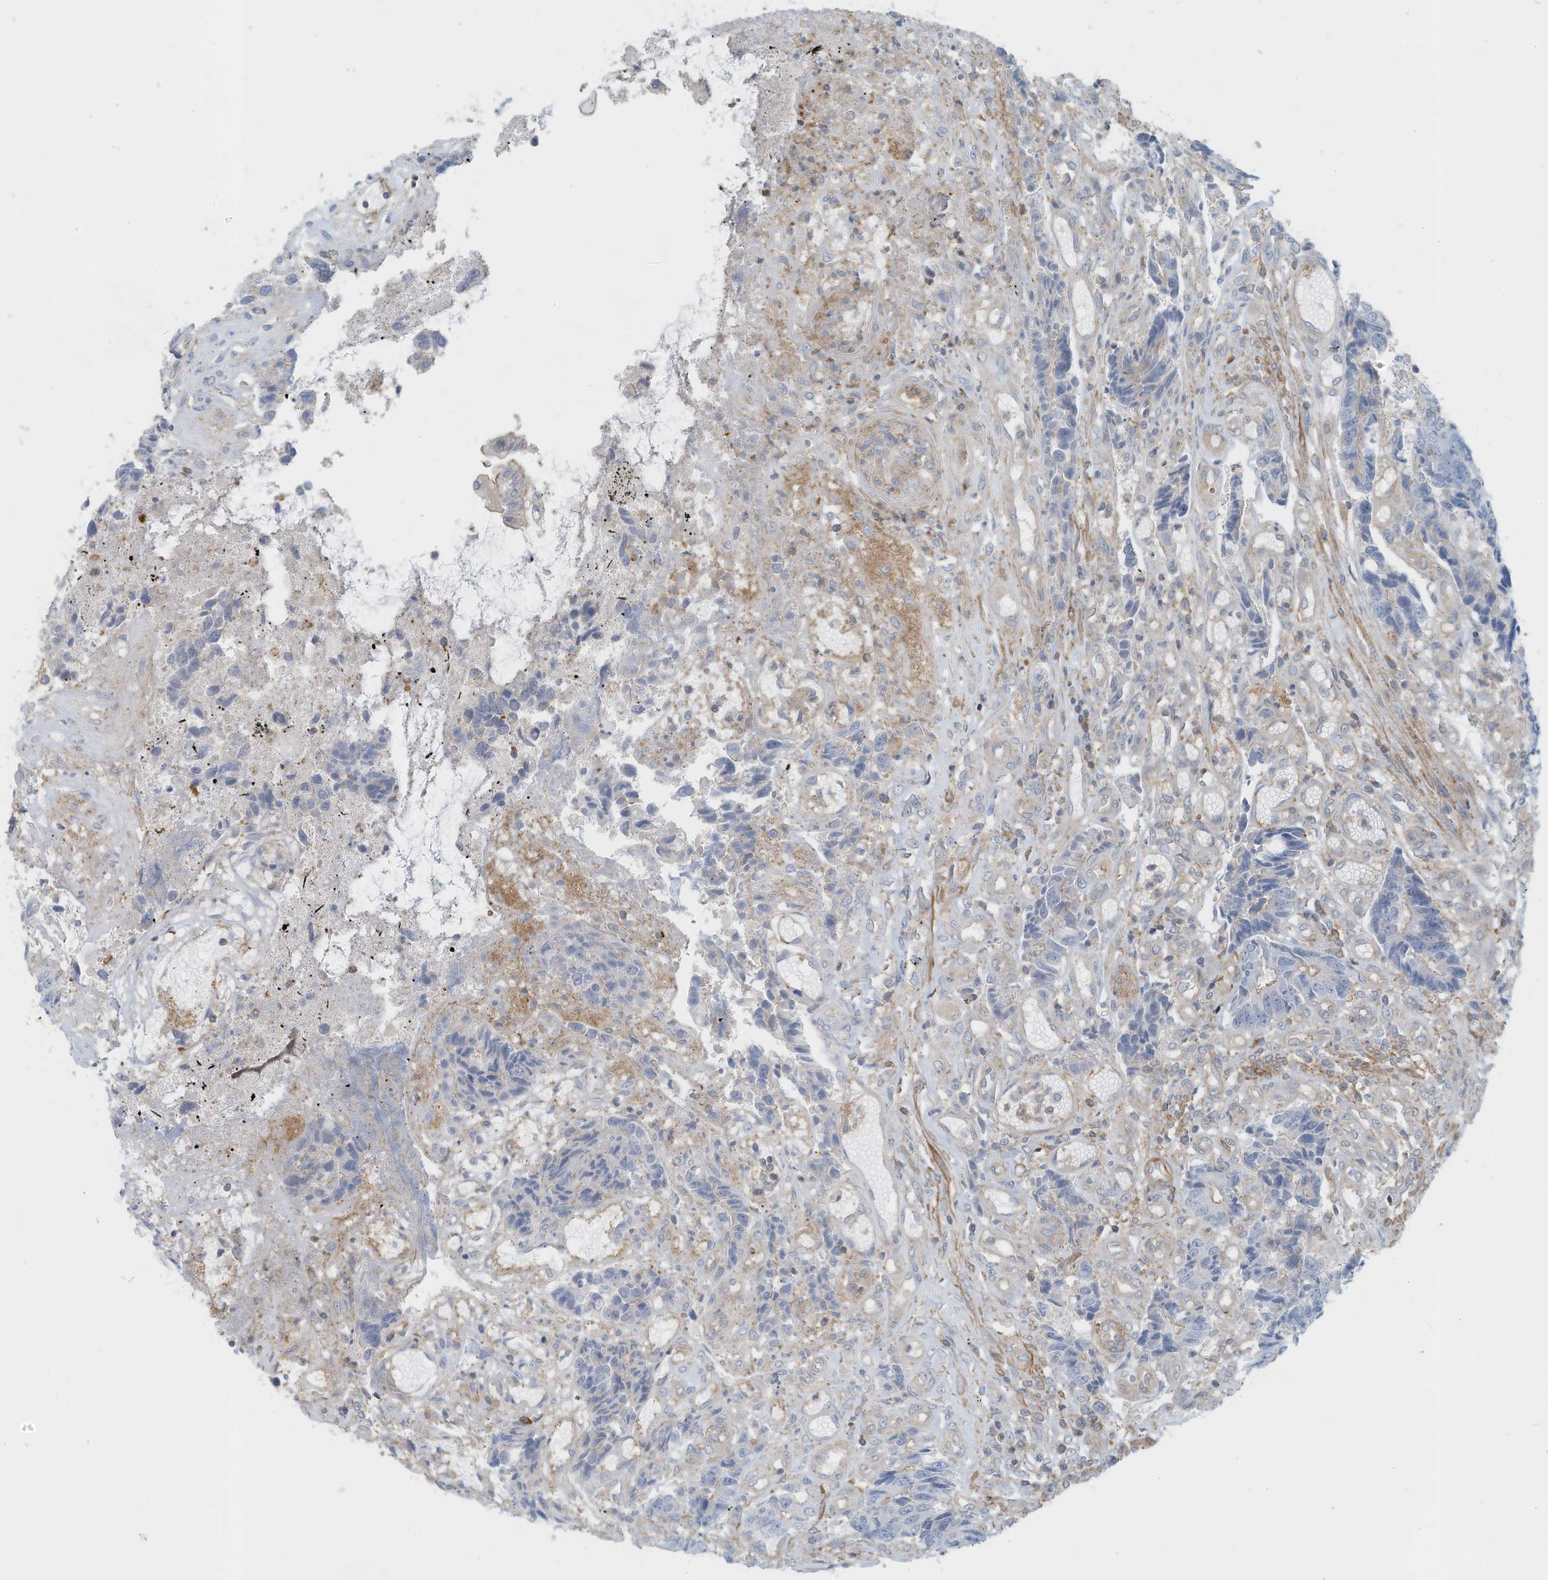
{"staining": {"intensity": "negative", "quantity": "none", "location": "none"}, "tissue": "colorectal cancer", "cell_type": "Tumor cells", "image_type": "cancer", "snomed": [{"axis": "morphology", "description": "Adenocarcinoma, NOS"}, {"axis": "topography", "description": "Rectum"}], "caption": "The micrograph exhibits no staining of tumor cells in colorectal cancer (adenocarcinoma). (Immunohistochemistry (ihc), brightfield microscopy, high magnification).", "gene": "ZNF846", "patient": {"sex": "male", "age": 84}}